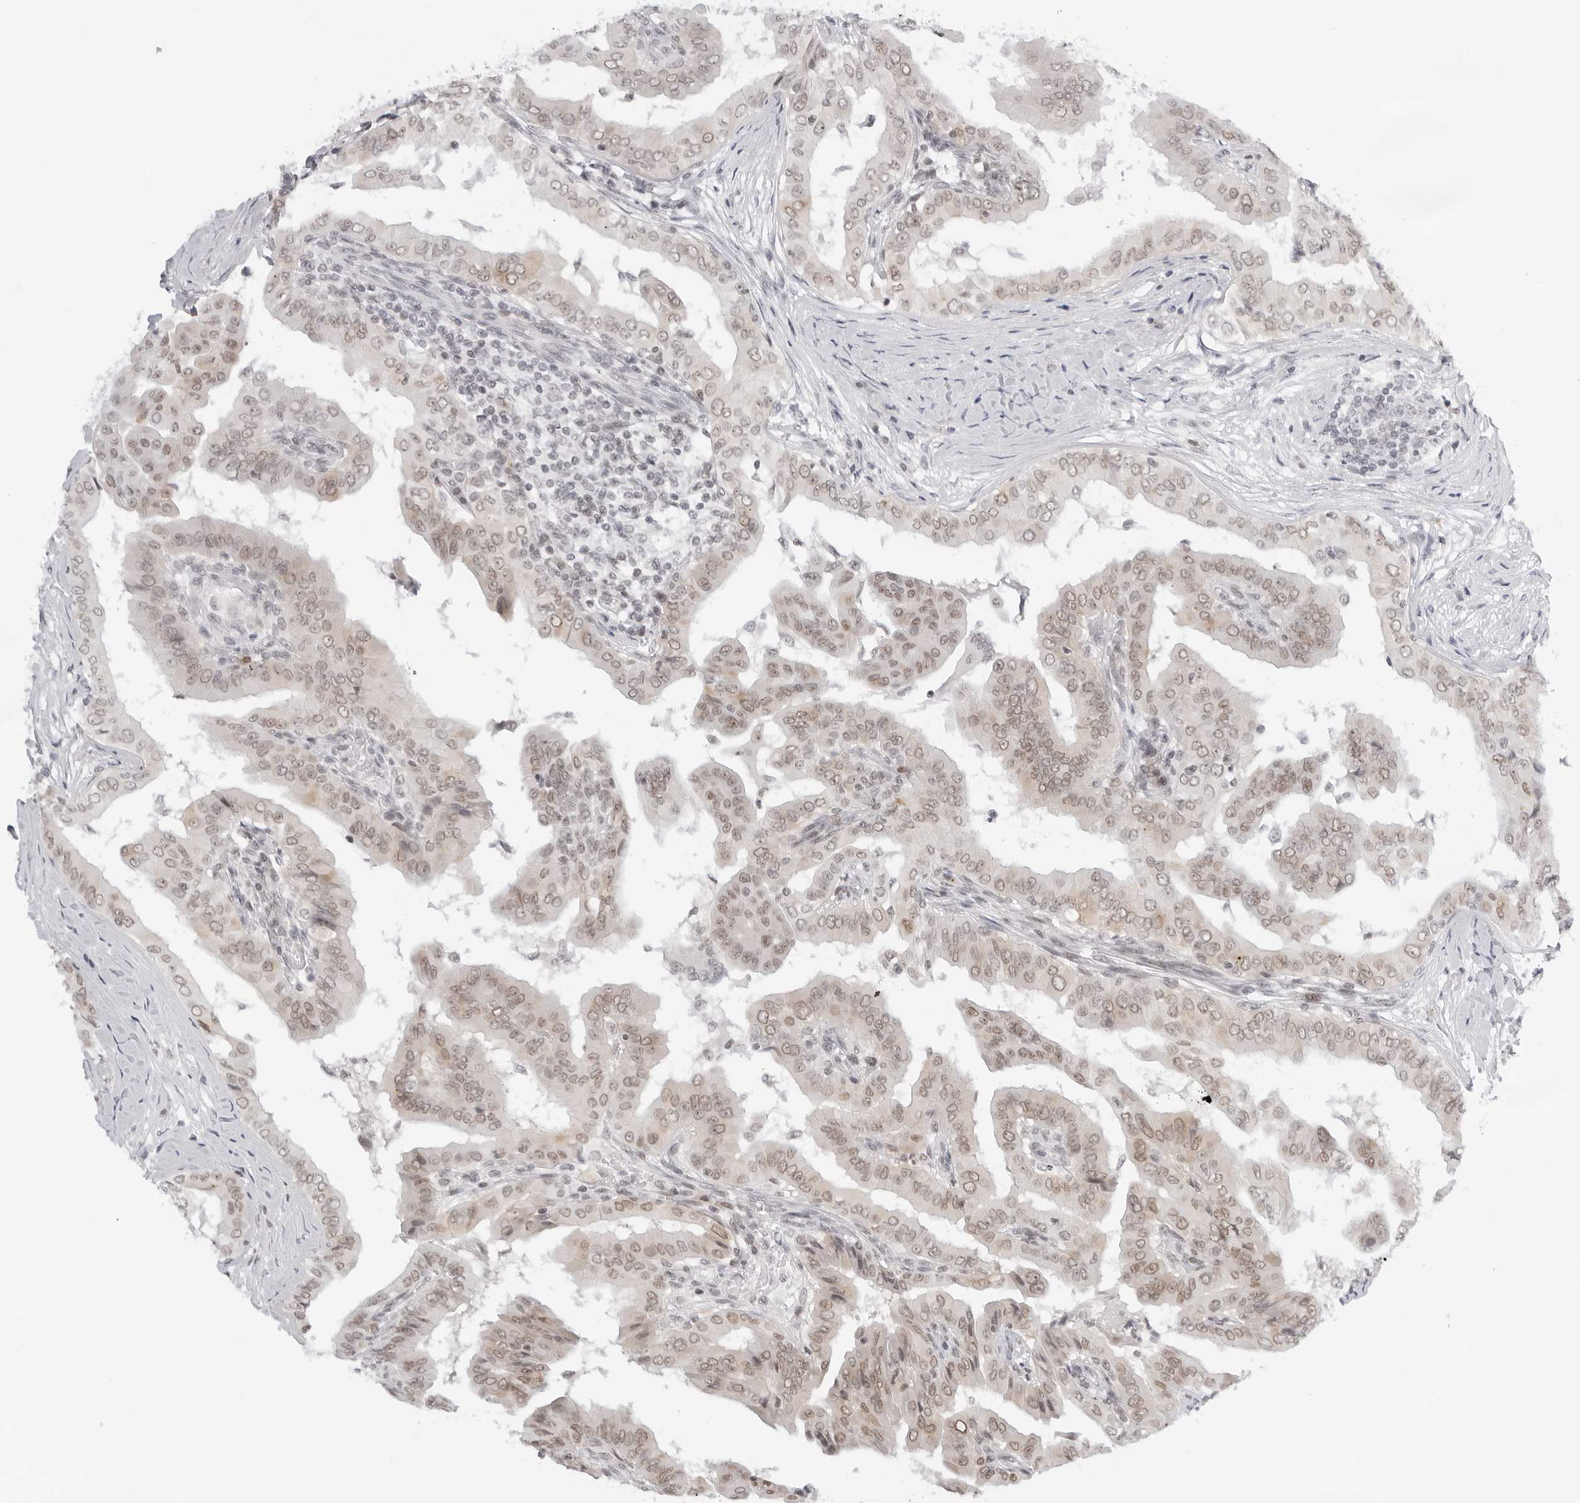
{"staining": {"intensity": "weak", "quantity": ">75%", "location": "nuclear"}, "tissue": "thyroid cancer", "cell_type": "Tumor cells", "image_type": "cancer", "snomed": [{"axis": "morphology", "description": "Papillary adenocarcinoma, NOS"}, {"axis": "topography", "description": "Thyroid gland"}], "caption": "A photomicrograph of human thyroid cancer (papillary adenocarcinoma) stained for a protein exhibits weak nuclear brown staining in tumor cells.", "gene": "MSH6", "patient": {"sex": "male", "age": 33}}